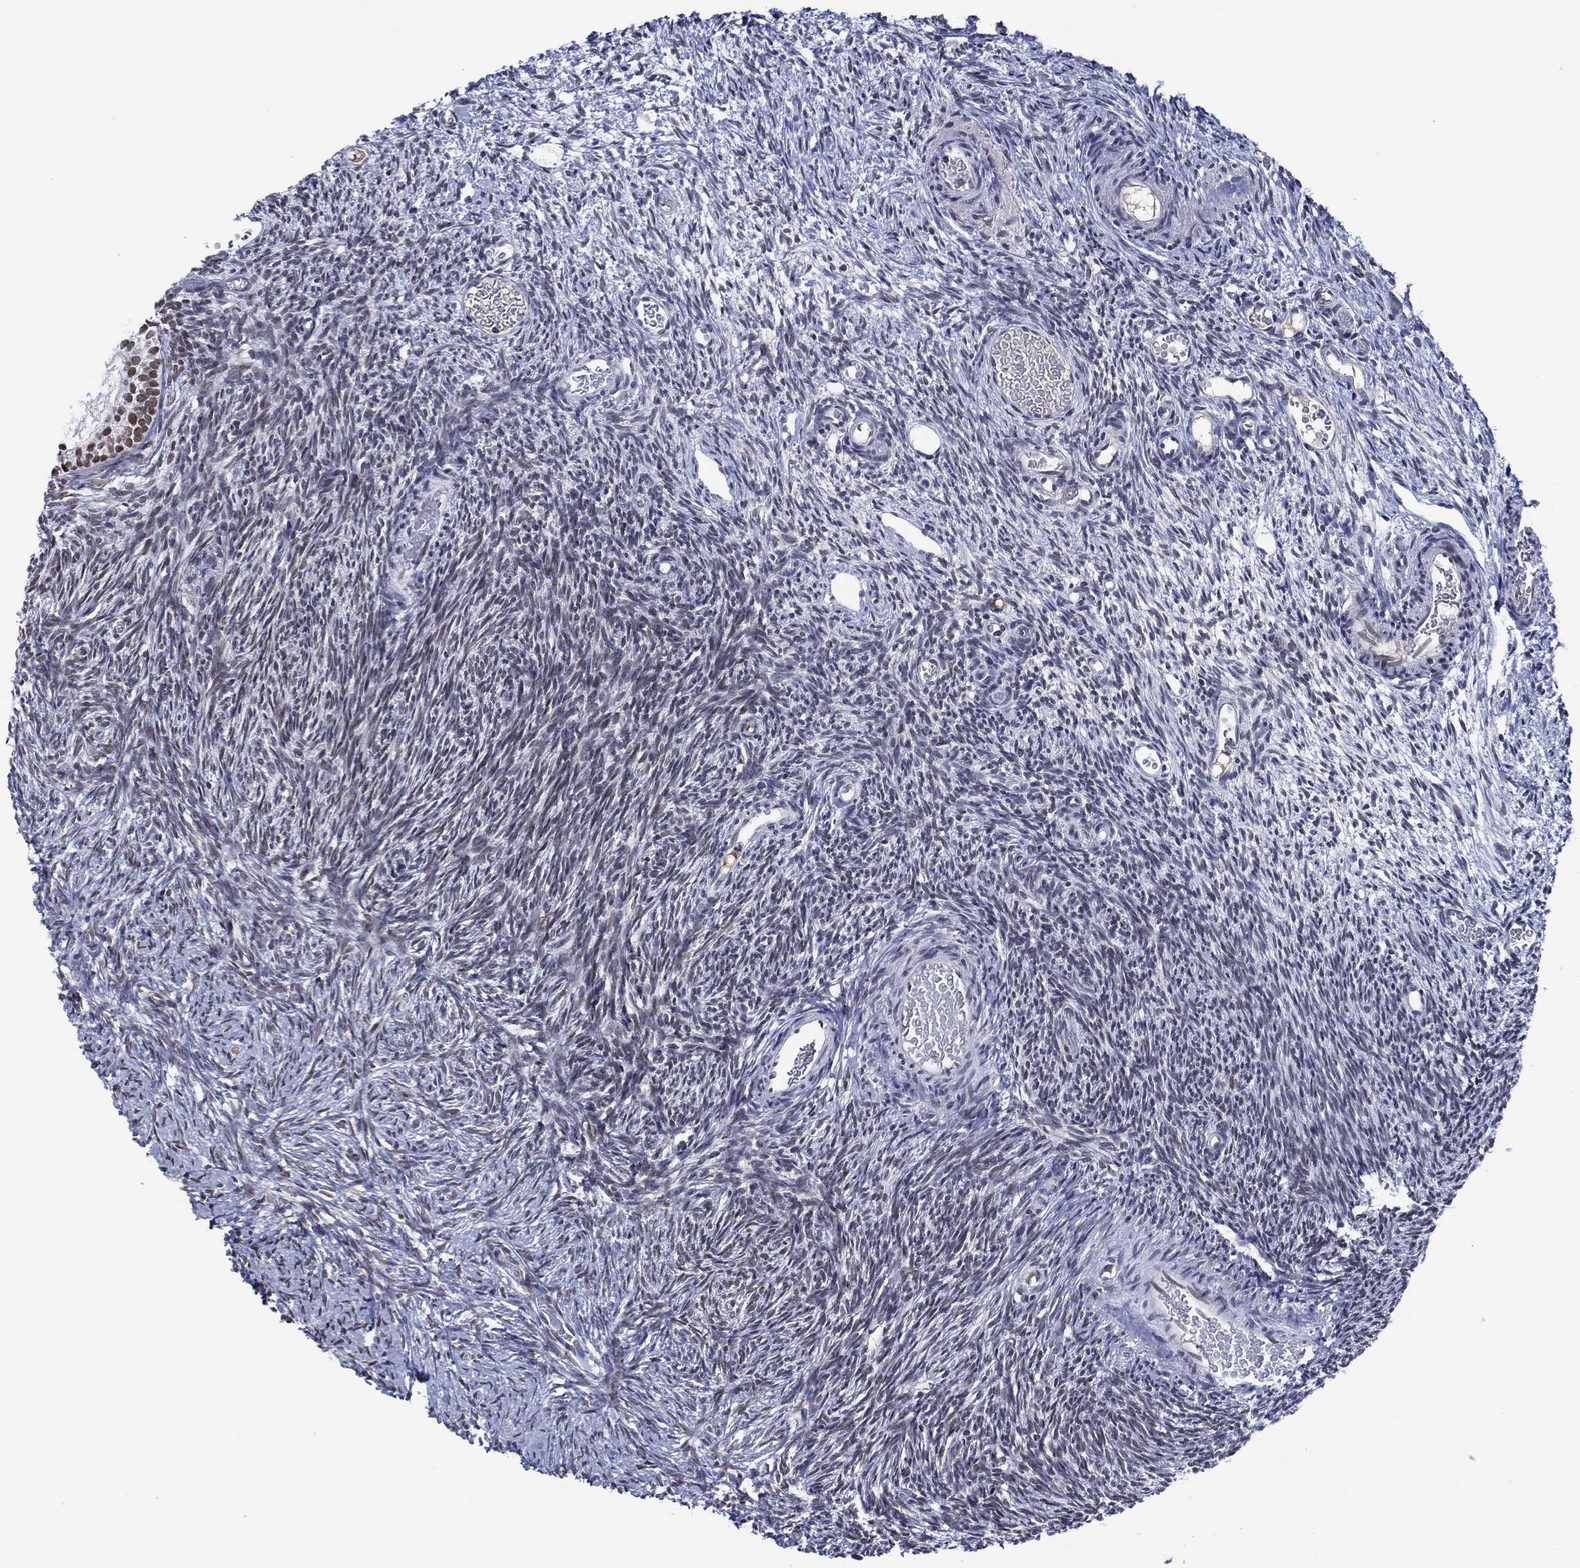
{"staining": {"intensity": "moderate", "quantity": ">75%", "location": "nuclear"}, "tissue": "ovary", "cell_type": "Follicle cells", "image_type": "normal", "snomed": [{"axis": "morphology", "description": "Normal tissue, NOS"}, {"axis": "topography", "description": "Ovary"}], "caption": "A micrograph showing moderate nuclear positivity in about >75% of follicle cells in normal ovary, as visualized by brown immunohistochemical staining.", "gene": "GATA6", "patient": {"sex": "female", "age": 39}}